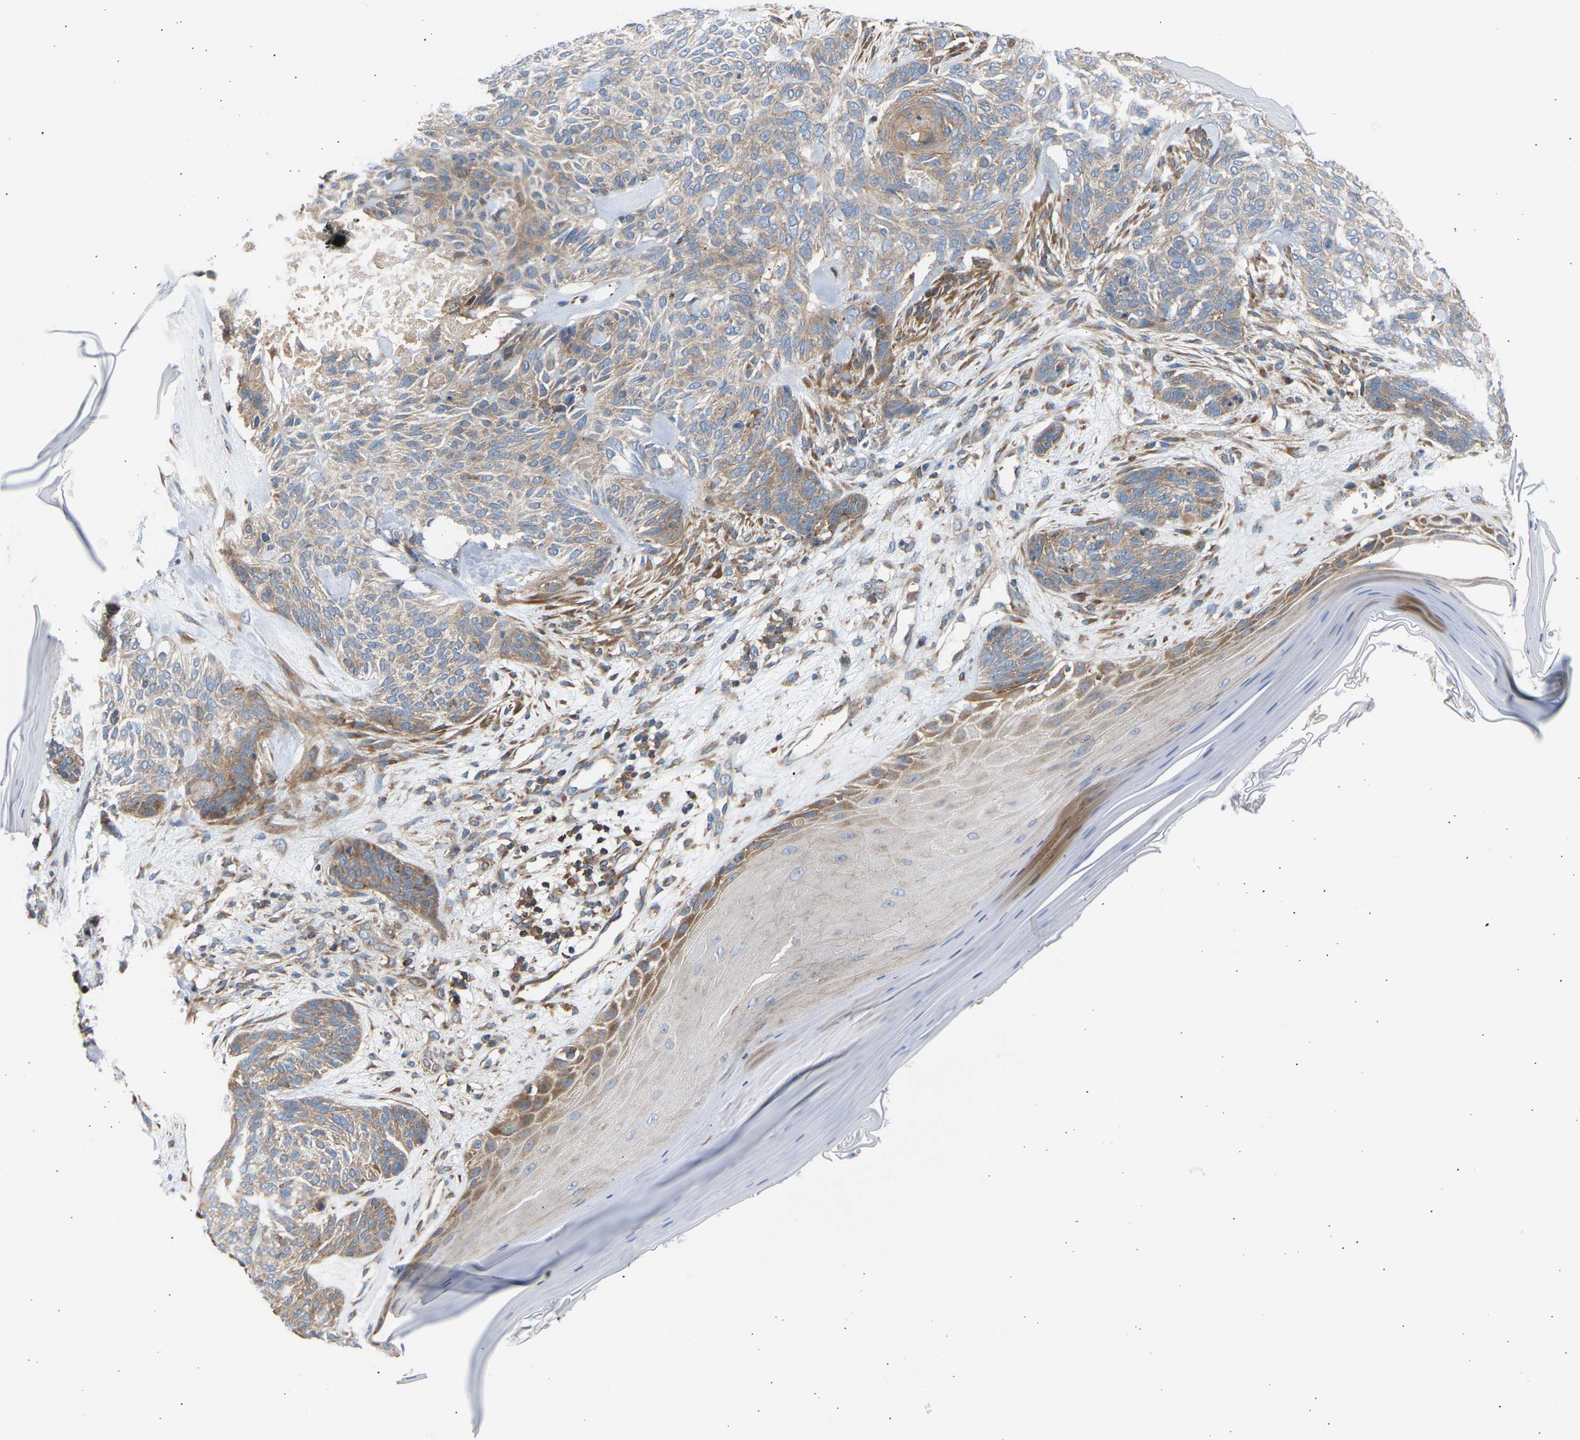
{"staining": {"intensity": "moderate", "quantity": "<25%", "location": "cytoplasmic/membranous"}, "tissue": "skin cancer", "cell_type": "Tumor cells", "image_type": "cancer", "snomed": [{"axis": "morphology", "description": "Basal cell carcinoma"}, {"axis": "topography", "description": "Skin"}], "caption": "A photomicrograph of skin cancer stained for a protein exhibits moderate cytoplasmic/membranous brown staining in tumor cells.", "gene": "GCN1", "patient": {"sex": "male", "age": 55}}